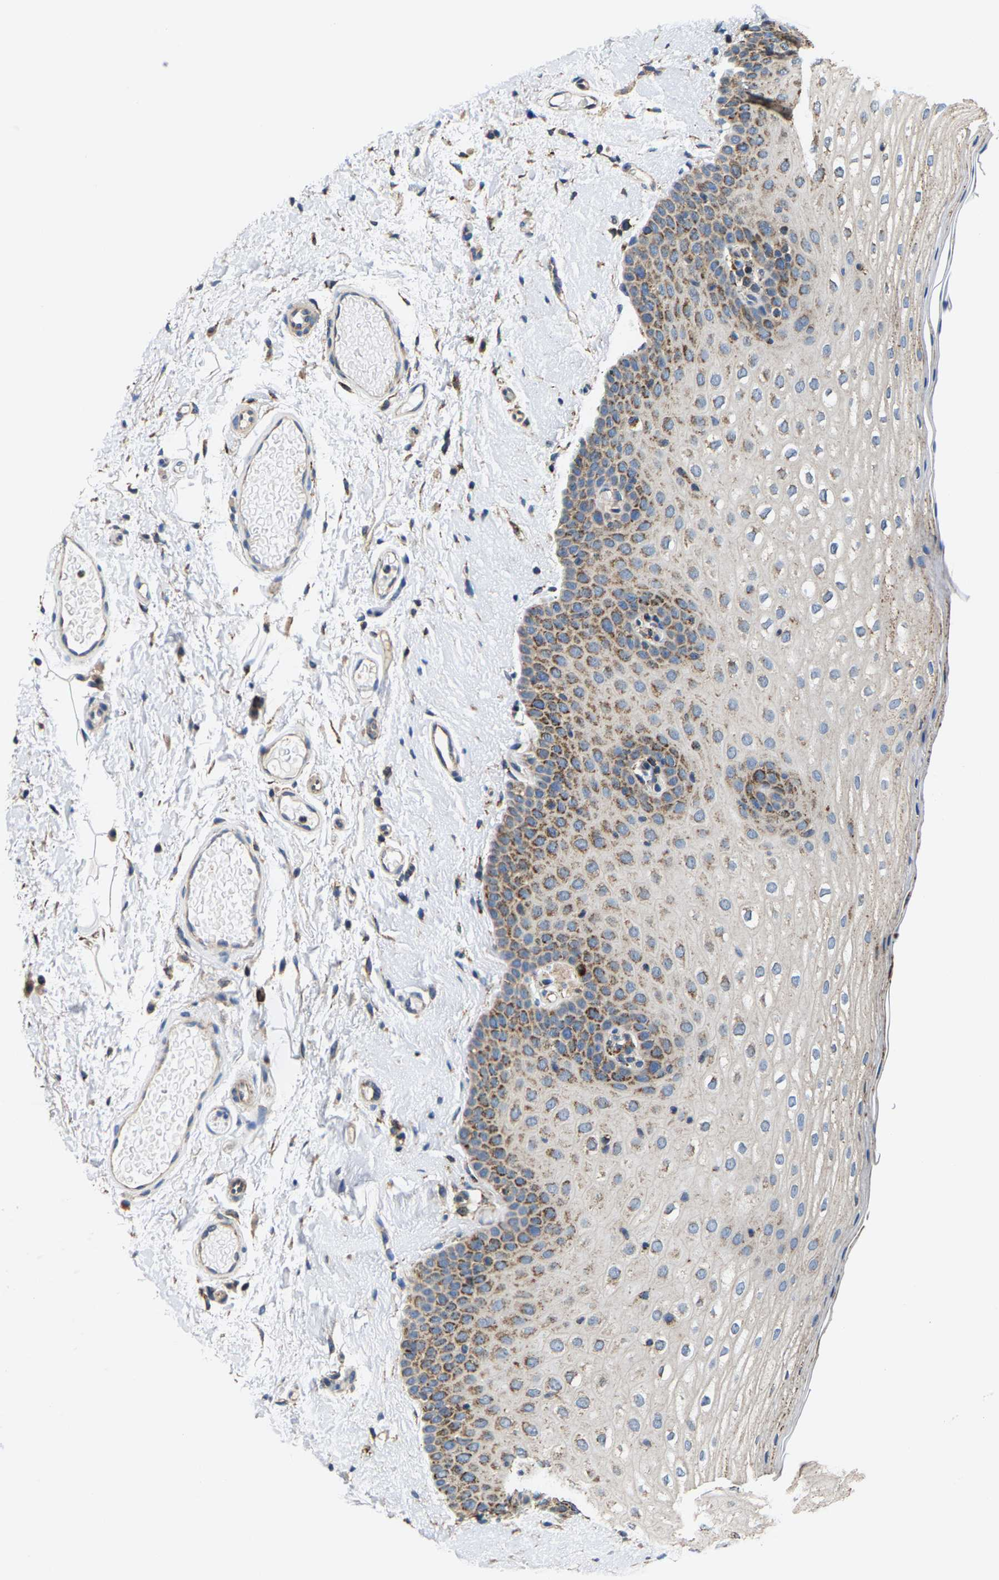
{"staining": {"intensity": "moderate", "quantity": ">75%", "location": "cytoplasmic/membranous"}, "tissue": "oral mucosa", "cell_type": "Squamous epithelial cells", "image_type": "normal", "snomed": [{"axis": "morphology", "description": "Normal tissue, NOS"}, {"axis": "topography", "description": "Skin"}, {"axis": "topography", "description": "Oral tissue"}], "caption": "Moderate cytoplasmic/membranous staining is appreciated in about >75% of squamous epithelial cells in normal oral mucosa. The staining was performed using DAB (3,3'-diaminobenzidine), with brown indicating positive protein expression. Nuclei are stained blue with hematoxylin.", "gene": "SHMT2", "patient": {"sex": "male", "age": 84}}